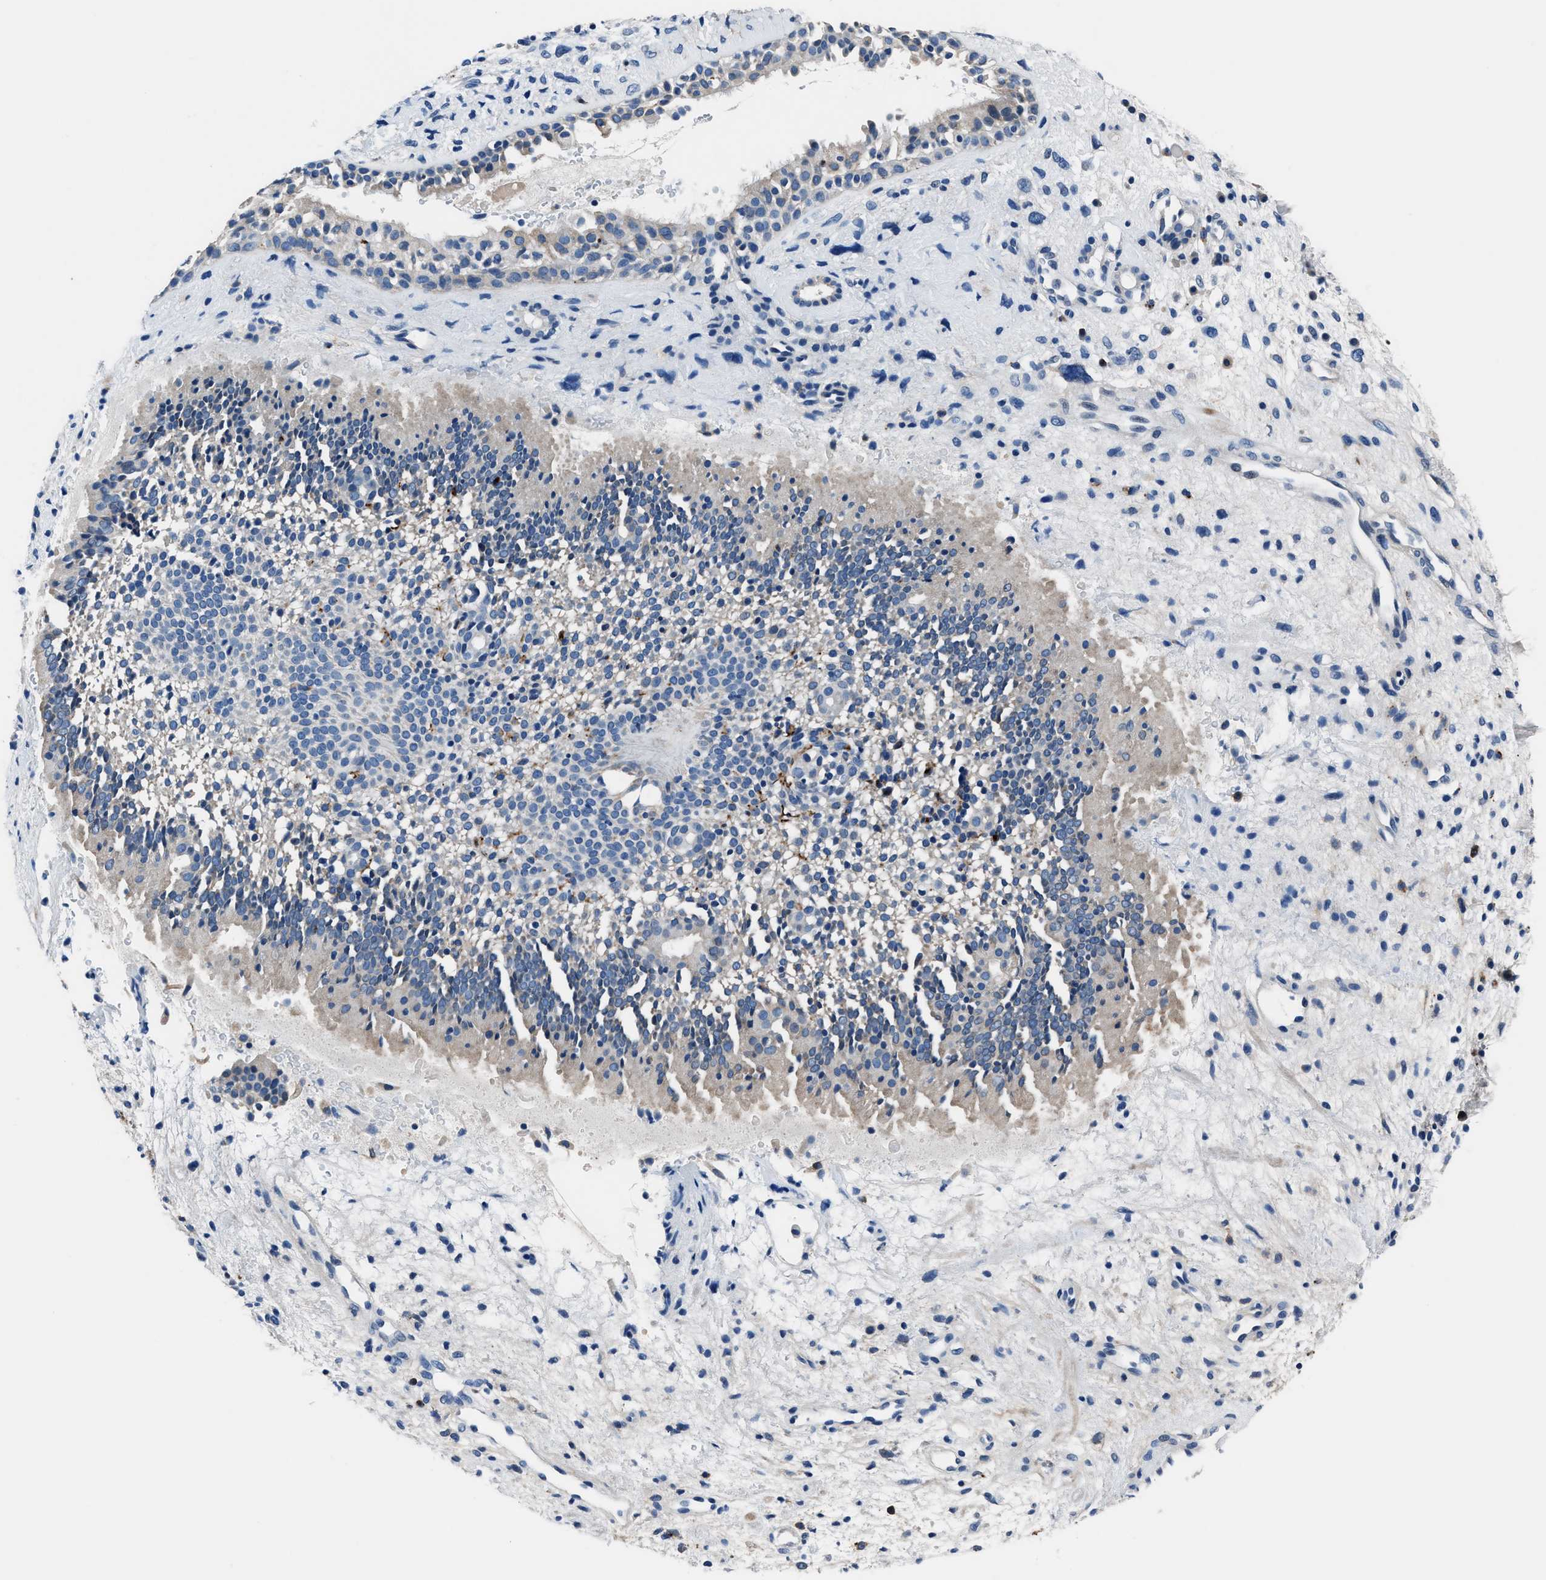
{"staining": {"intensity": "negative", "quantity": "none", "location": "none"}, "tissue": "nasopharynx", "cell_type": "Respiratory epithelial cells", "image_type": "normal", "snomed": [{"axis": "morphology", "description": "Normal tissue, NOS"}, {"axis": "topography", "description": "Nasopharynx"}], "caption": "The histopathology image reveals no staining of respiratory epithelial cells in normal nasopharynx.", "gene": "FGL2", "patient": {"sex": "male", "age": 22}}